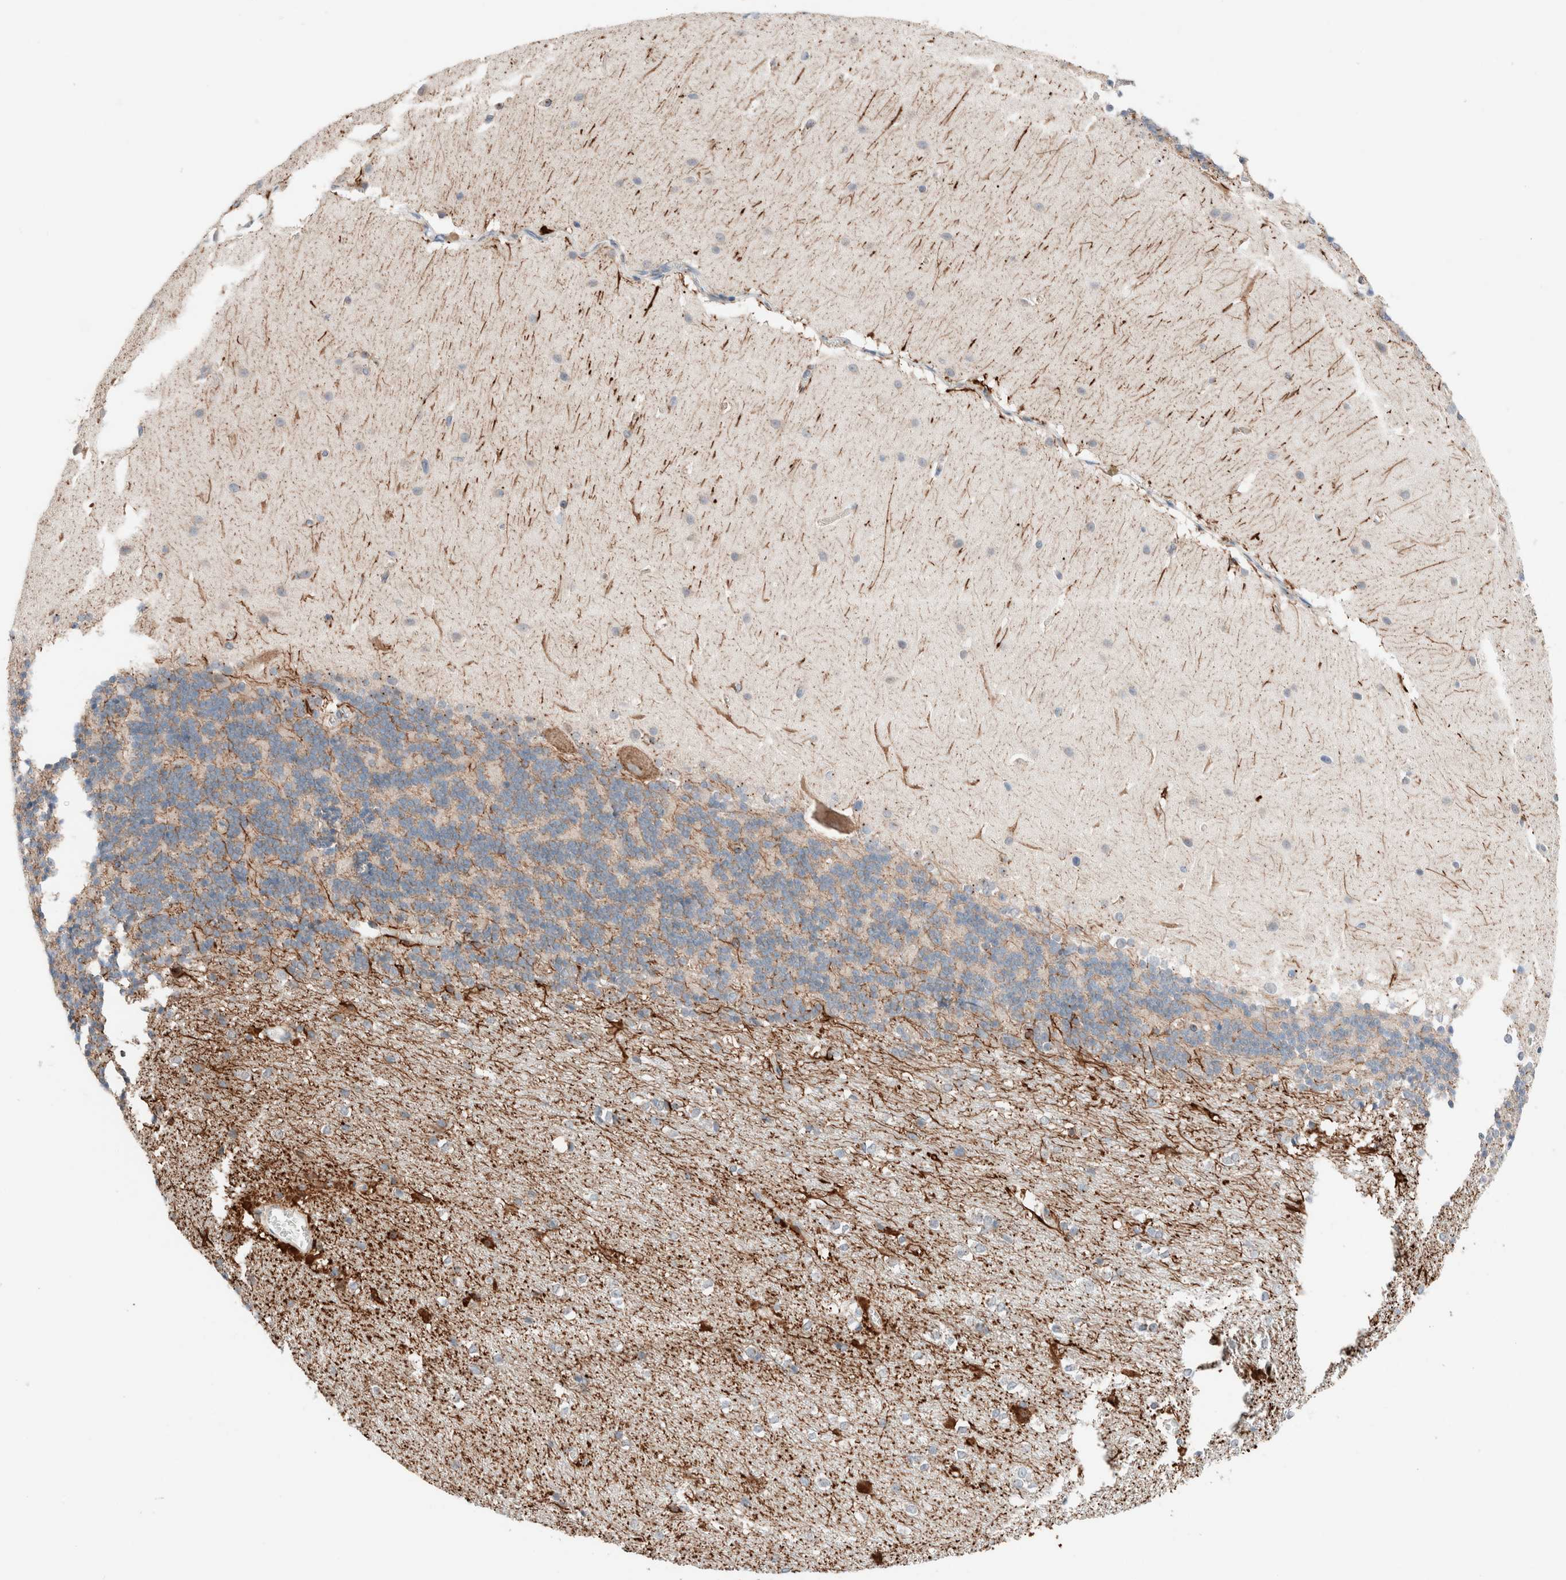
{"staining": {"intensity": "moderate", "quantity": "<25%", "location": "cytoplasmic/membranous"}, "tissue": "cerebellum", "cell_type": "Cells in granular layer", "image_type": "normal", "snomed": [{"axis": "morphology", "description": "Normal tissue, NOS"}, {"axis": "topography", "description": "Cerebellum"}], "caption": "IHC image of unremarkable cerebellum: cerebellum stained using immunohistochemistry demonstrates low levels of moderate protein expression localized specifically in the cytoplasmic/membranous of cells in granular layer, appearing as a cytoplasmic/membranous brown color.", "gene": "CASC3", "patient": {"sex": "female", "age": 19}}